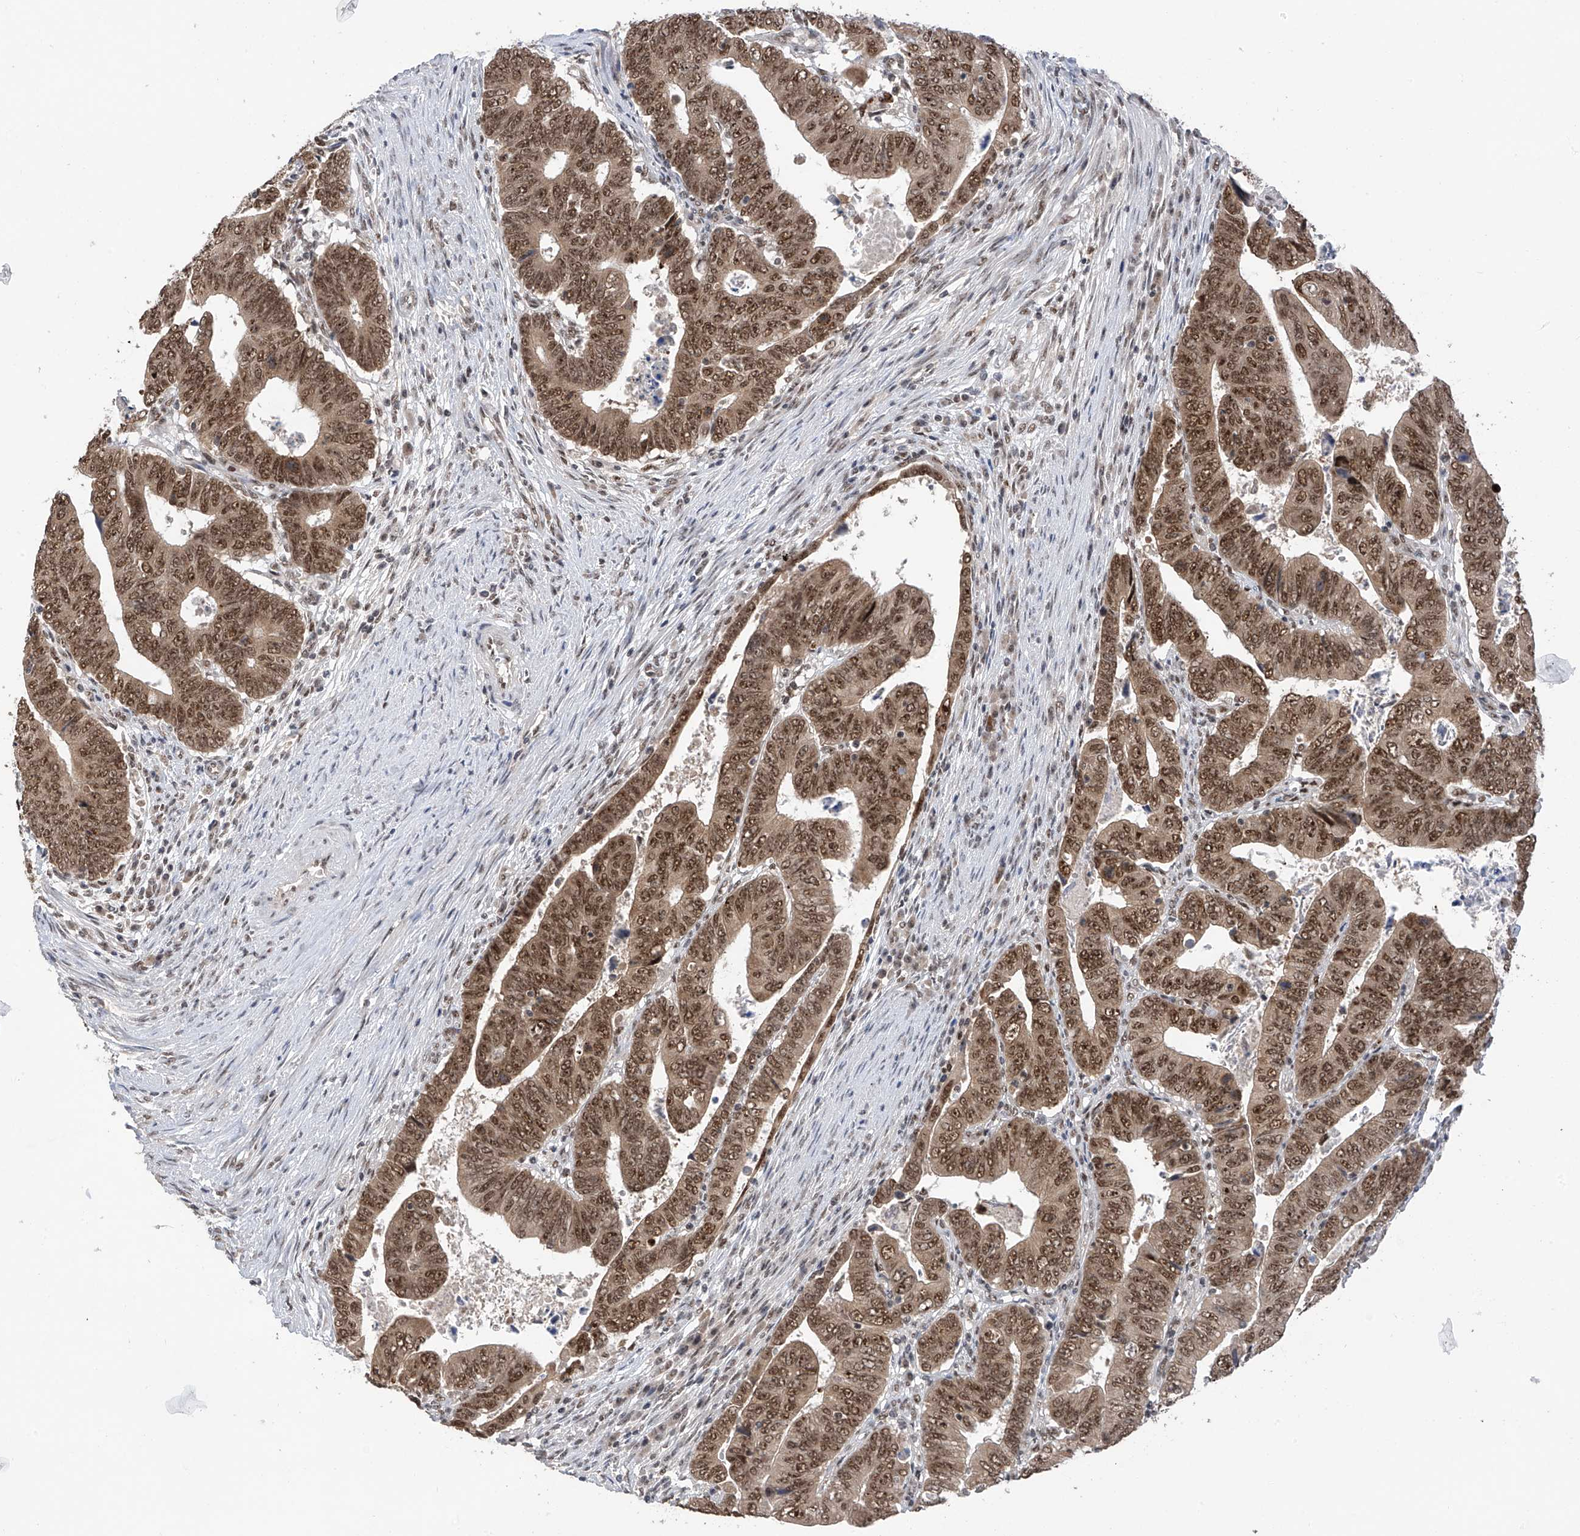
{"staining": {"intensity": "moderate", "quantity": ">75%", "location": "cytoplasmic/membranous,nuclear"}, "tissue": "colorectal cancer", "cell_type": "Tumor cells", "image_type": "cancer", "snomed": [{"axis": "morphology", "description": "Normal tissue, NOS"}, {"axis": "morphology", "description": "Adenocarcinoma, NOS"}, {"axis": "topography", "description": "Rectum"}], "caption": "About >75% of tumor cells in human adenocarcinoma (colorectal) demonstrate moderate cytoplasmic/membranous and nuclear protein positivity as visualized by brown immunohistochemical staining.", "gene": "RPAIN", "patient": {"sex": "female", "age": 65}}